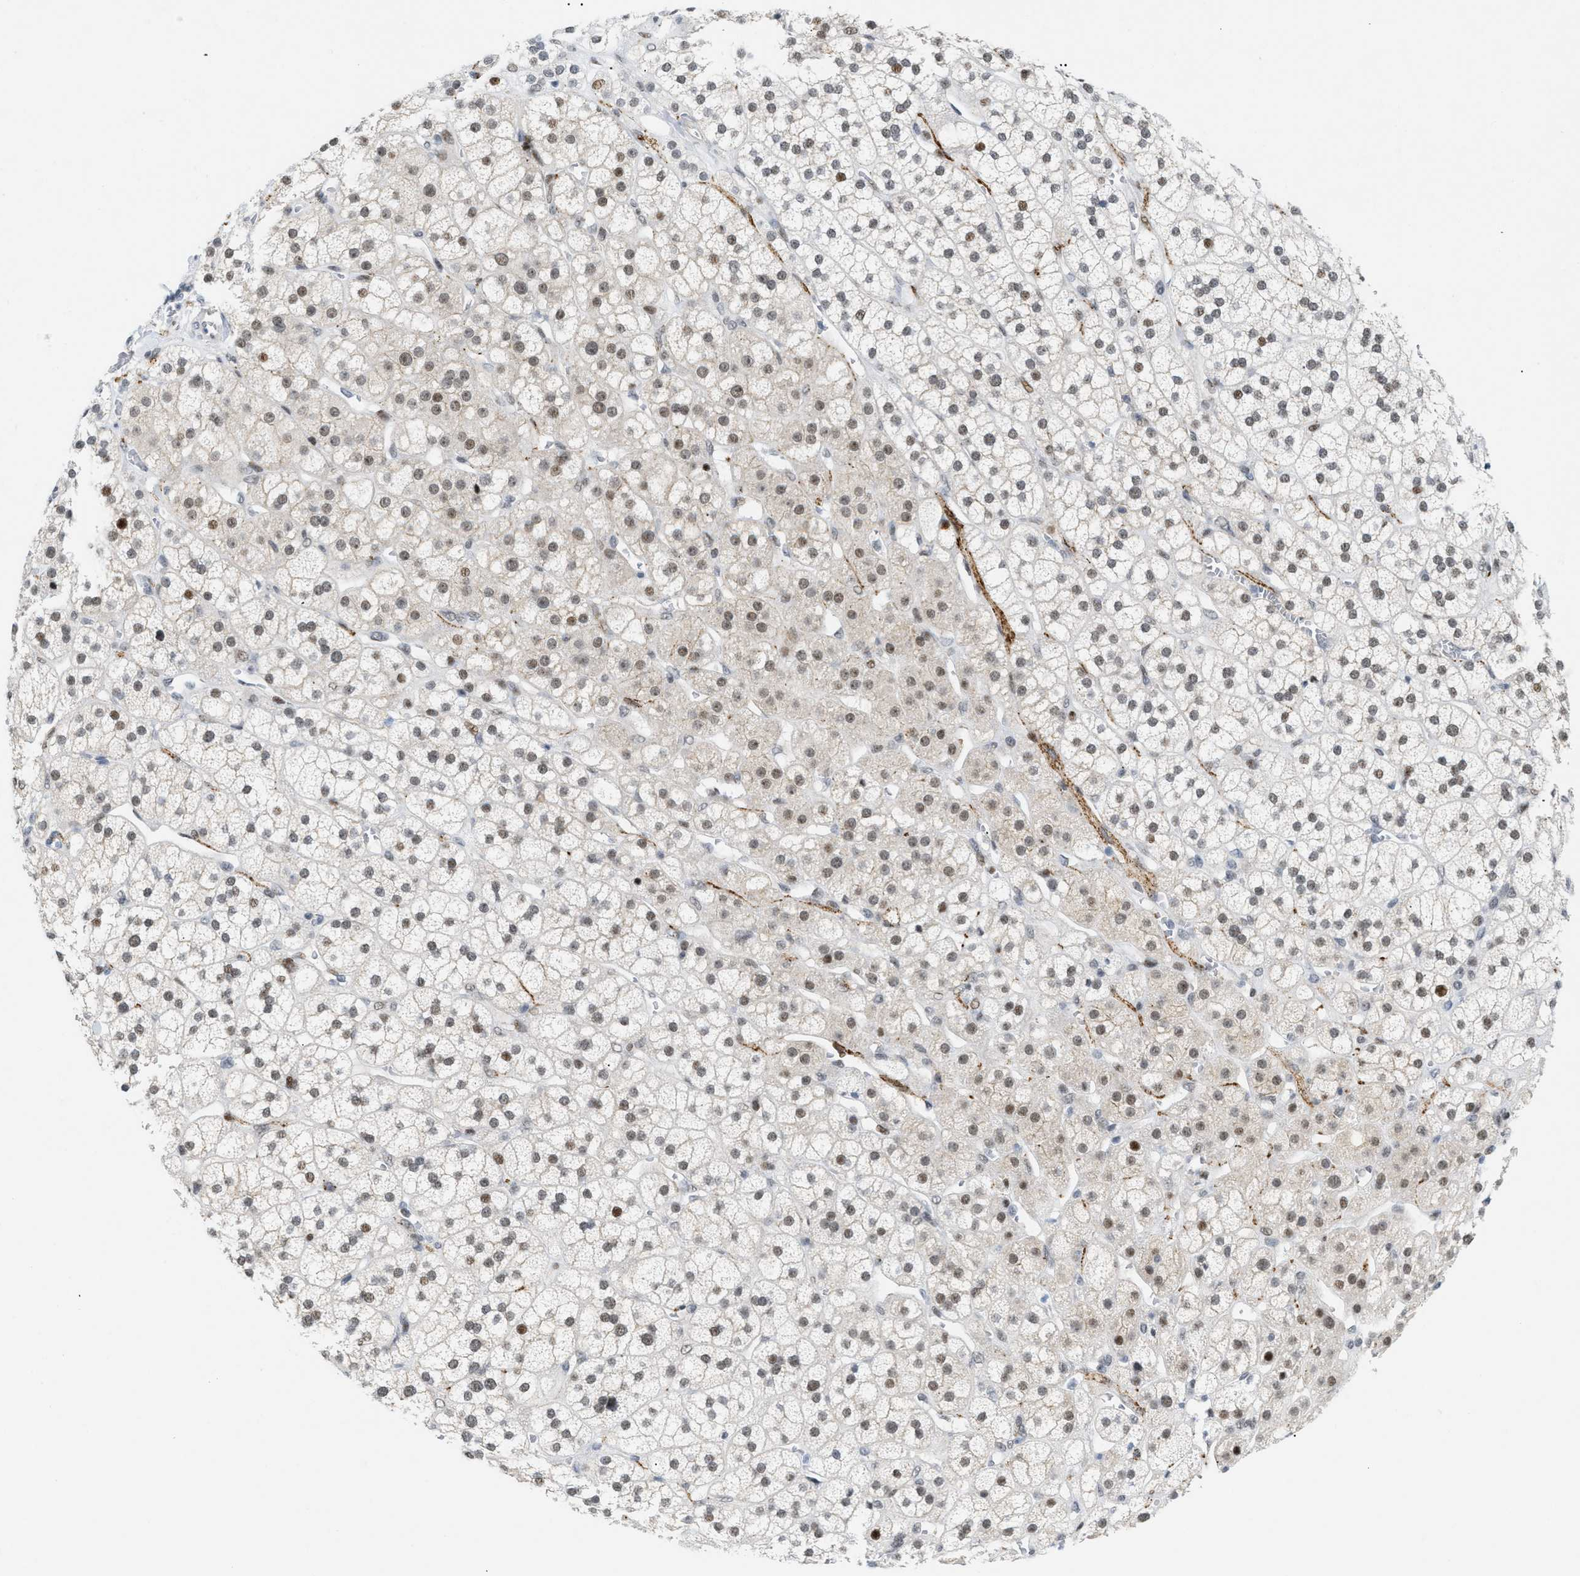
{"staining": {"intensity": "strong", "quantity": "25%-75%", "location": "nuclear"}, "tissue": "adrenal gland", "cell_type": "Glandular cells", "image_type": "normal", "snomed": [{"axis": "morphology", "description": "Normal tissue, NOS"}, {"axis": "topography", "description": "Adrenal gland"}], "caption": "Immunohistochemical staining of benign adrenal gland demonstrates strong nuclear protein expression in approximately 25%-75% of glandular cells. (DAB (3,3'-diaminobenzidine) IHC with brightfield microscopy, high magnification).", "gene": "MED1", "patient": {"sex": "male", "age": 56}}